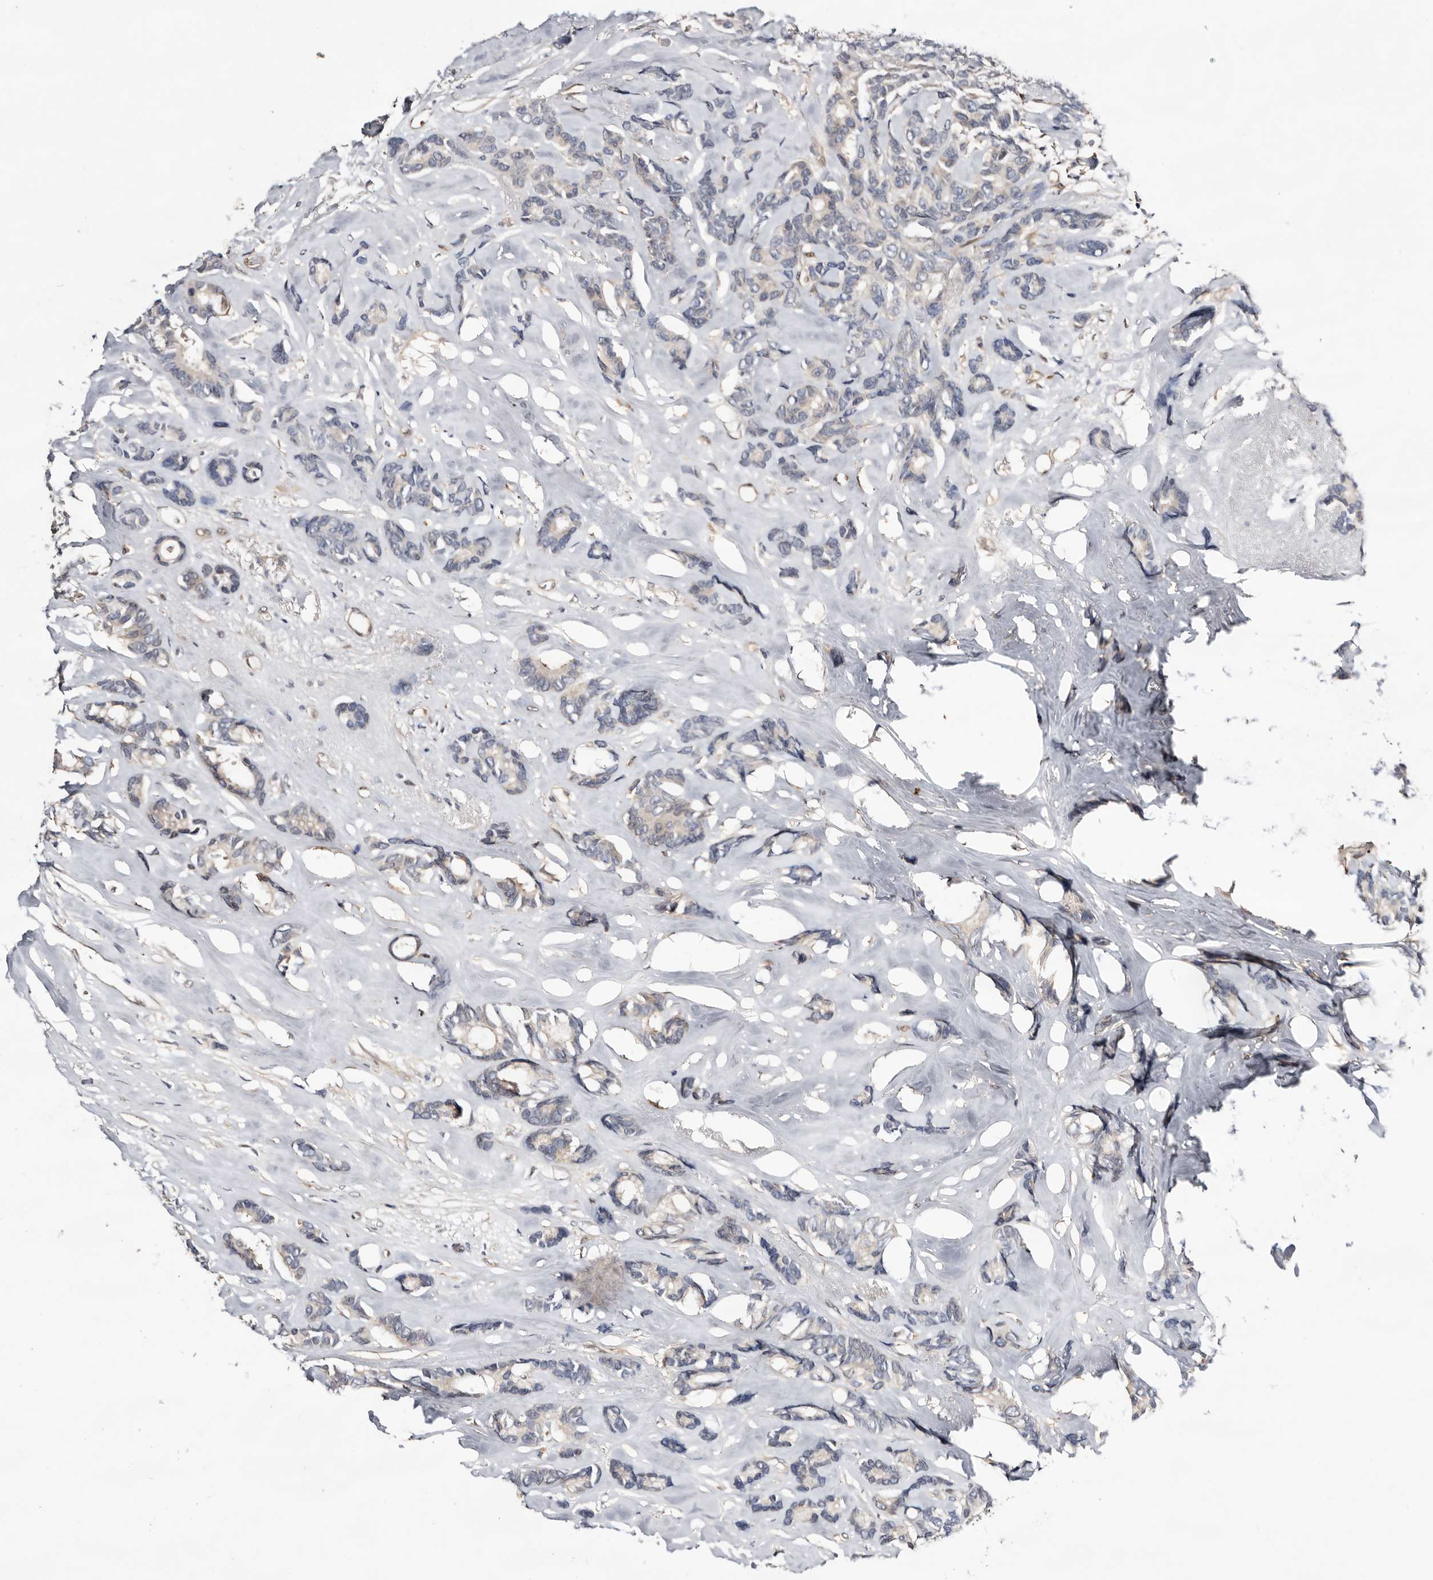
{"staining": {"intensity": "negative", "quantity": "none", "location": "none"}, "tissue": "breast cancer", "cell_type": "Tumor cells", "image_type": "cancer", "snomed": [{"axis": "morphology", "description": "Duct carcinoma"}, {"axis": "topography", "description": "Breast"}], "caption": "There is no significant positivity in tumor cells of breast cancer (infiltrating ductal carcinoma). (DAB immunohistochemistry (IHC) with hematoxylin counter stain).", "gene": "TP53I3", "patient": {"sex": "female", "age": 87}}